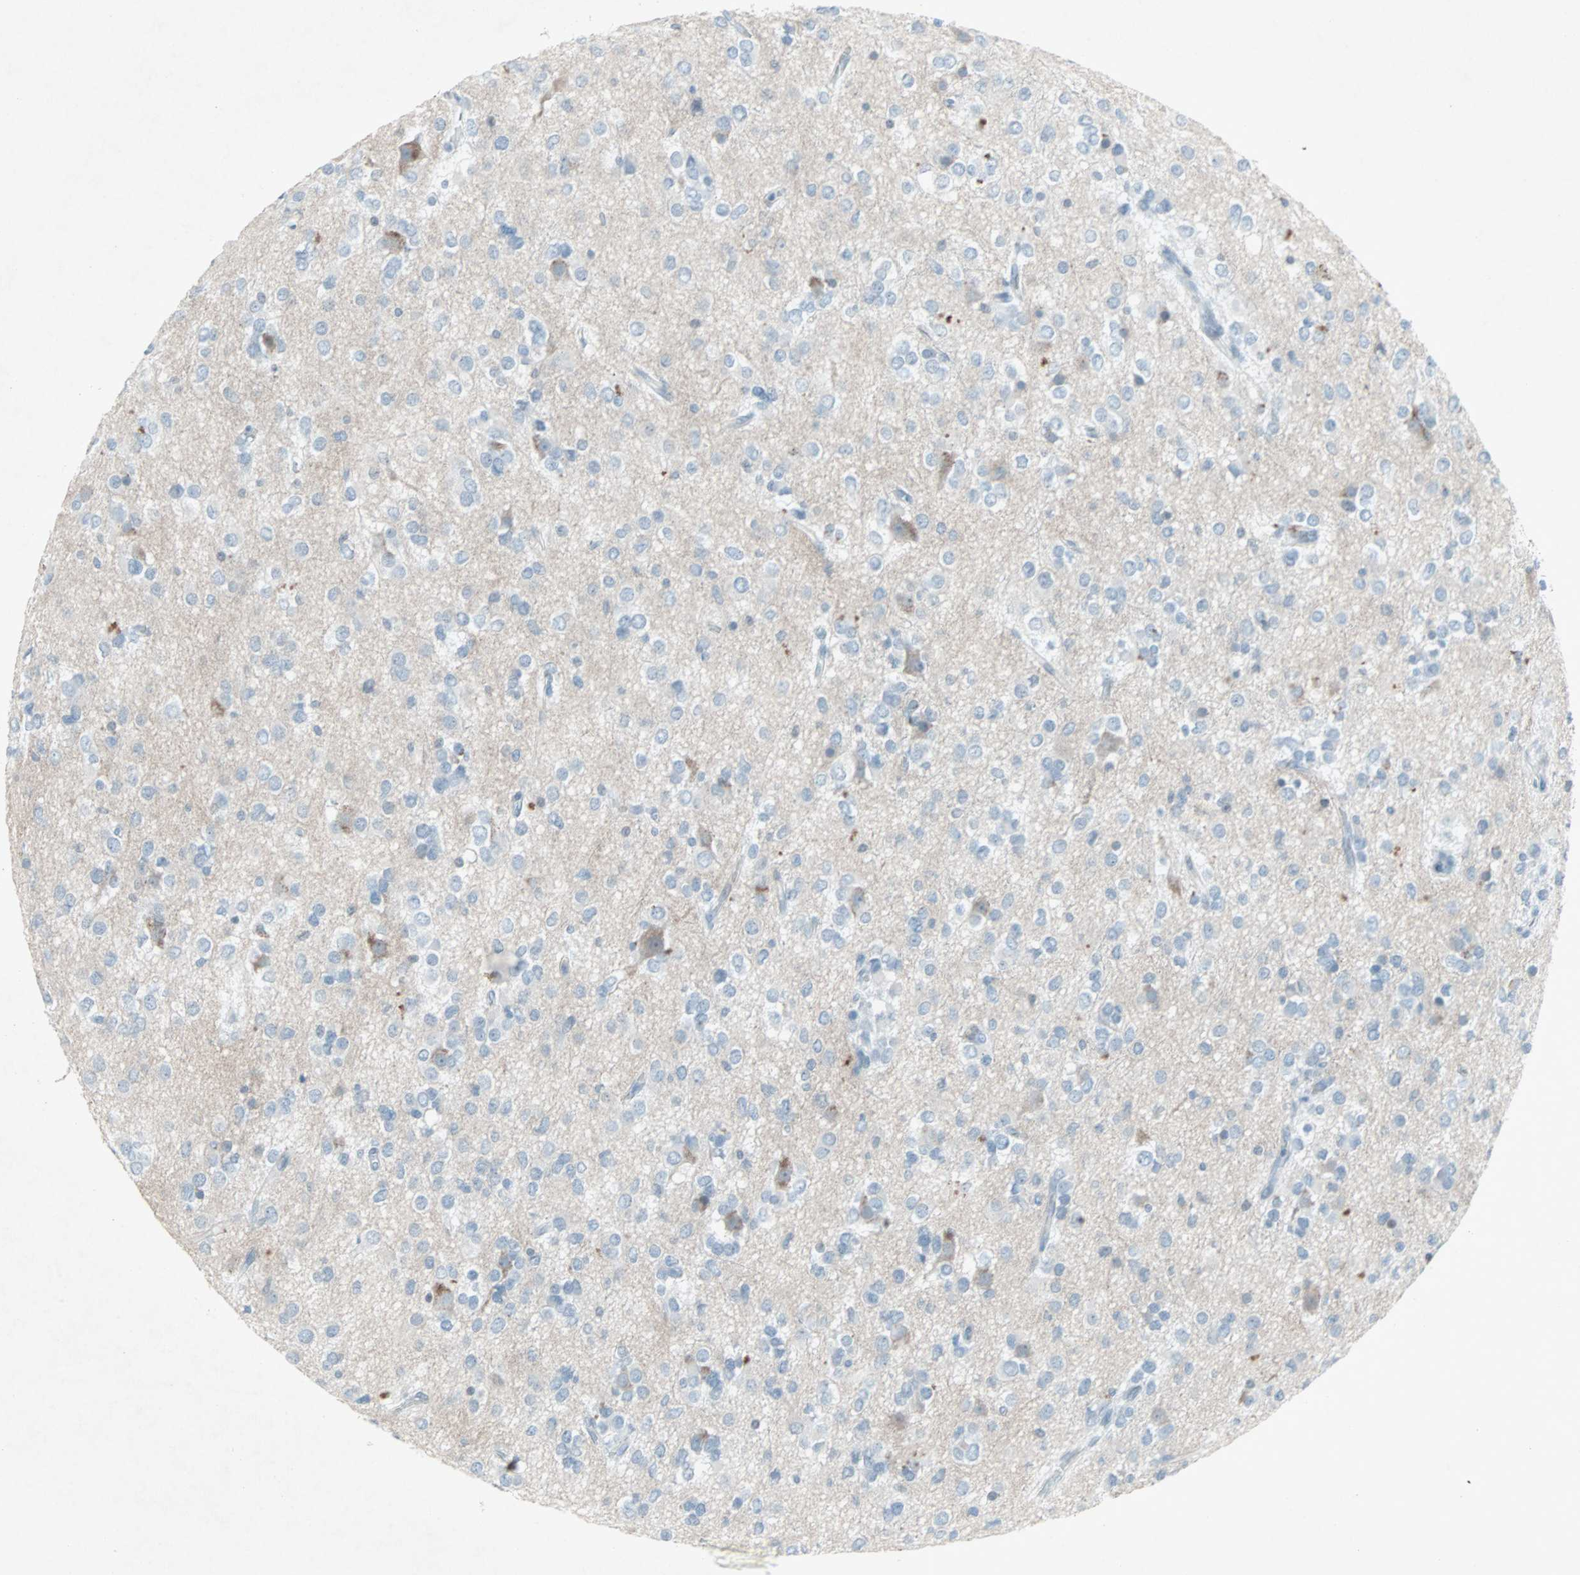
{"staining": {"intensity": "negative", "quantity": "none", "location": "none"}, "tissue": "glioma", "cell_type": "Tumor cells", "image_type": "cancer", "snomed": [{"axis": "morphology", "description": "Glioma, malignant, Low grade"}, {"axis": "topography", "description": "Brain"}], "caption": "Immunohistochemical staining of glioma shows no significant positivity in tumor cells. The staining was performed using DAB to visualize the protein expression in brown, while the nuclei were stained in blue with hematoxylin (Magnification: 20x).", "gene": "LANCL3", "patient": {"sex": "male", "age": 42}}